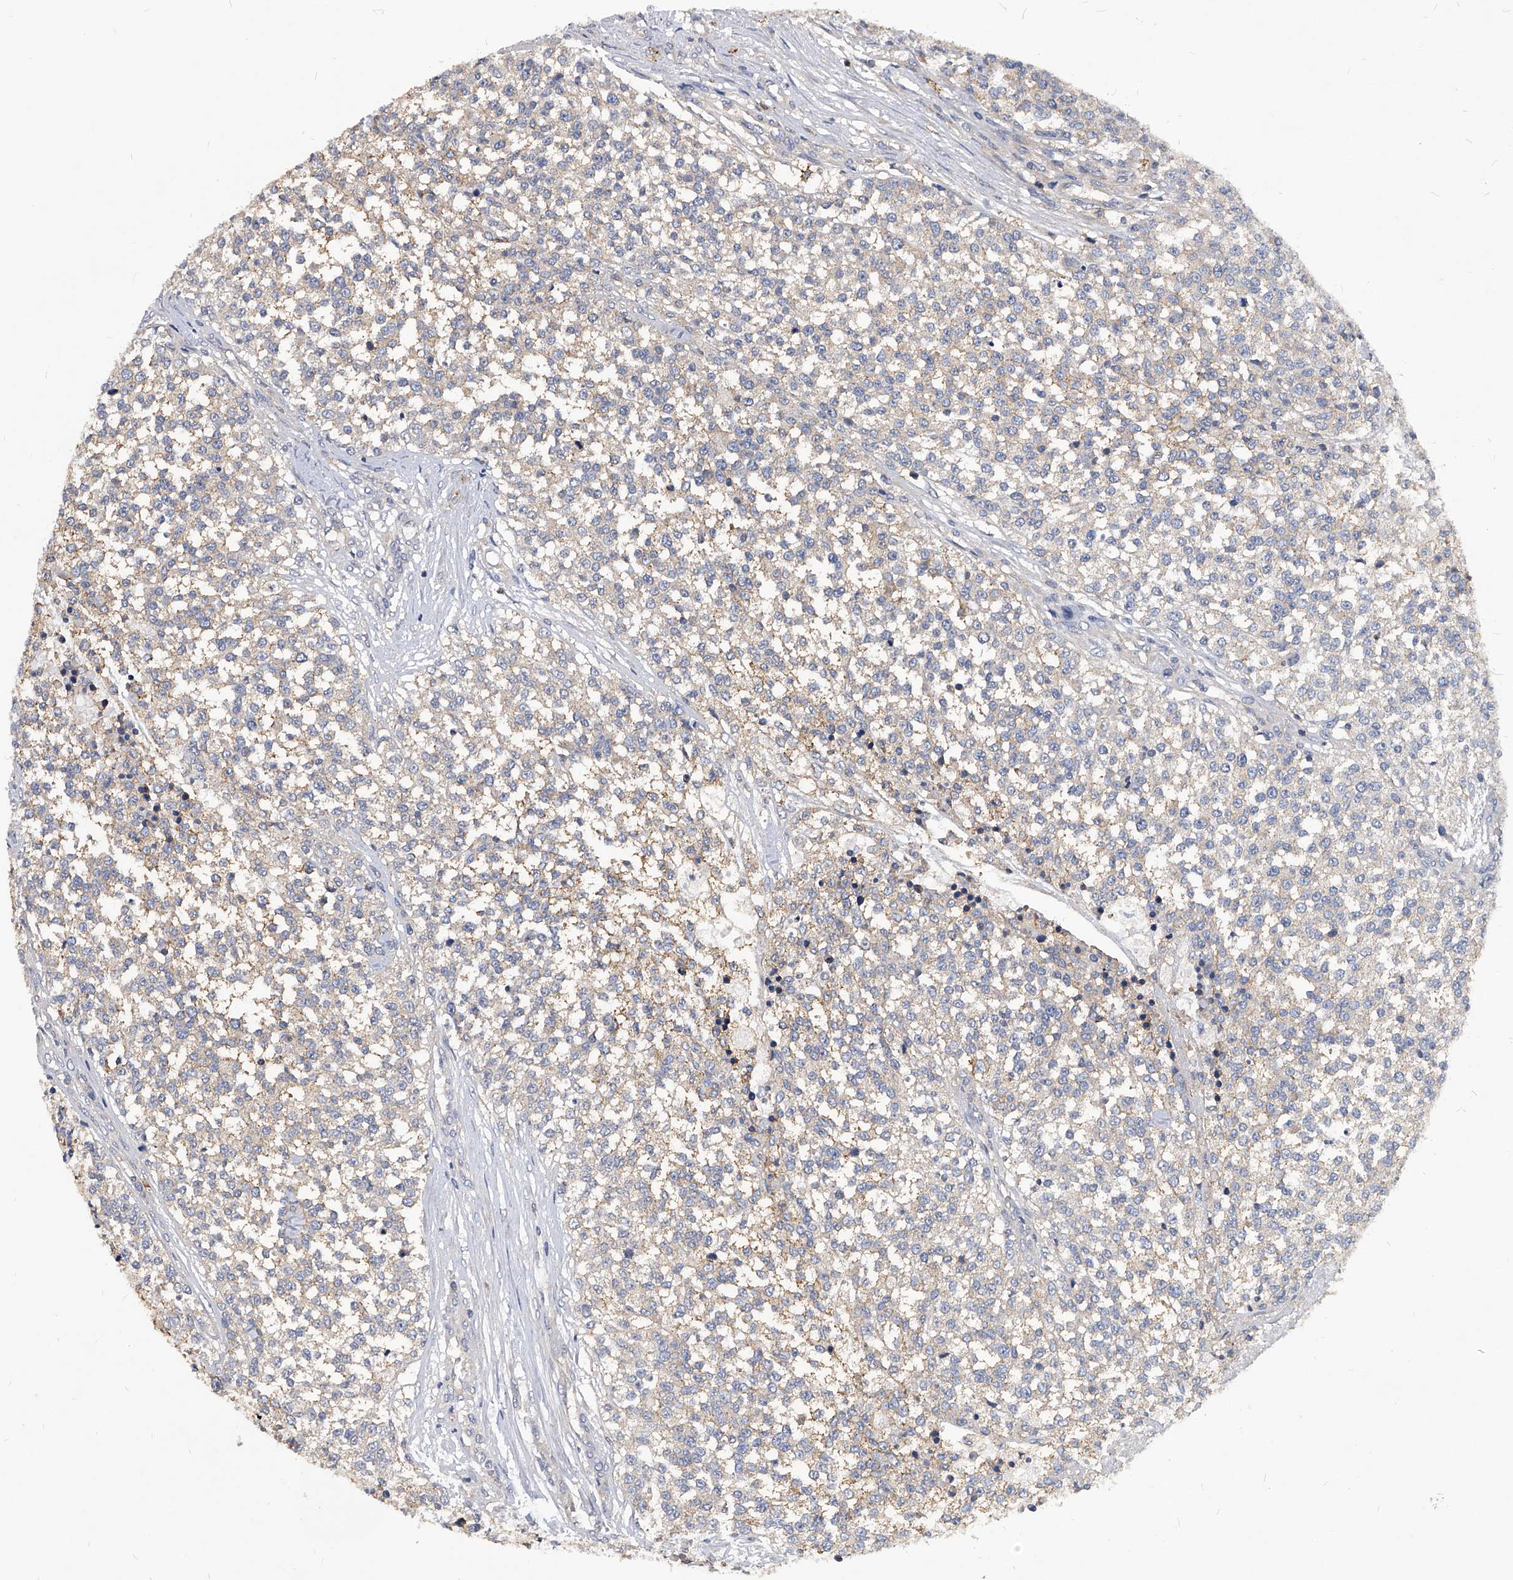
{"staining": {"intensity": "weak", "quantity": "25%-75%", "location": "cytoplasmic/membranous"}, "tissue": "testis cancer", "cell_type": "Tumor cells", "image_type": "cancer", "snomed": [{"axis": "morphology", "description": "Seminoma, NOS"}, {"axis": "topography", "description": "Testis"}], "caption": "Immunohistochemical staining of testis cancer (seminoma) reveals low levels of weak cytoplasmic/membranous positivity in about 25%-75% of tumor cells.", "gene": "ATG5", "patient": {"sex": "male", "age": 59}}